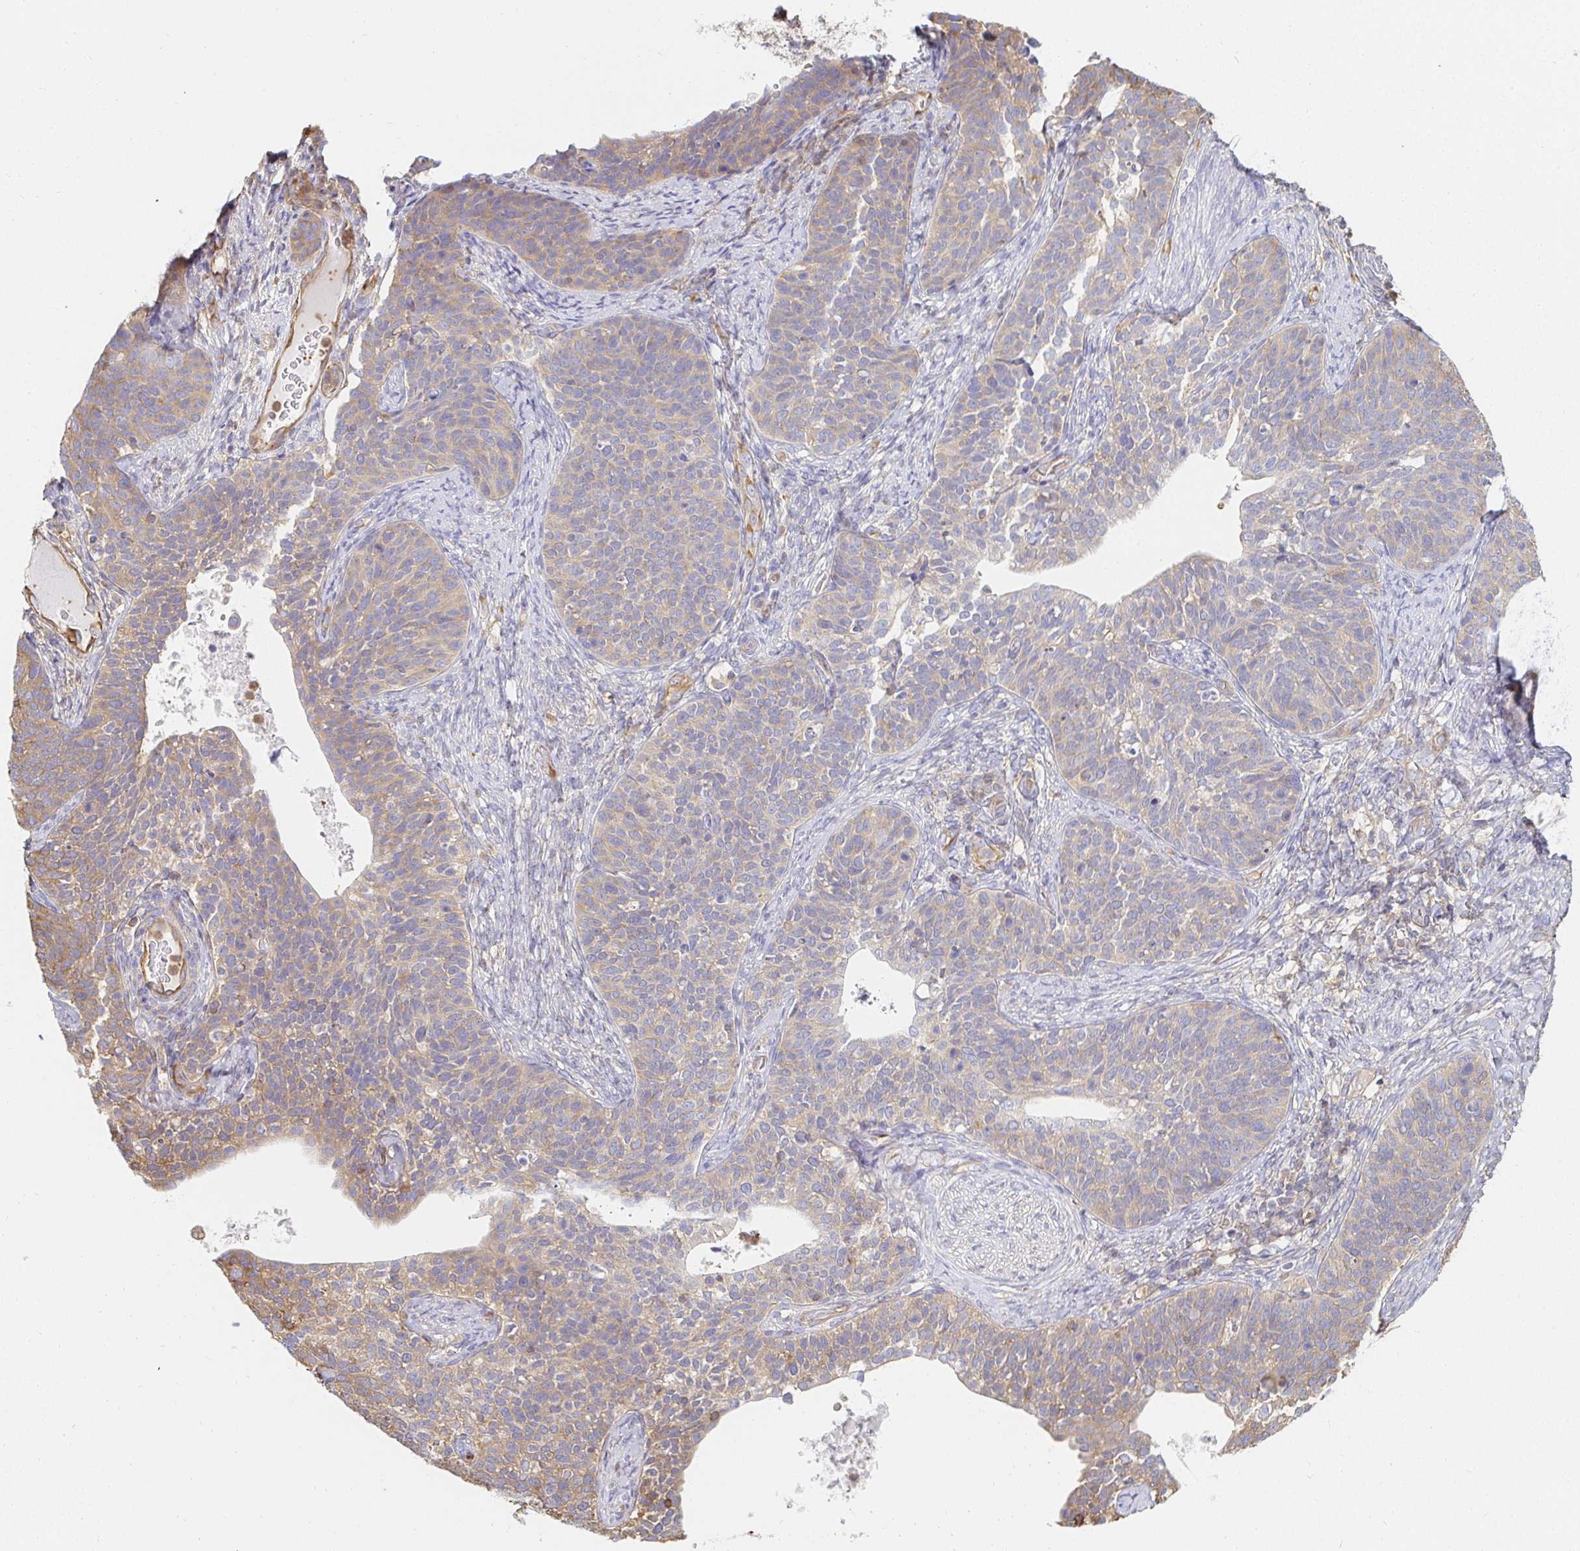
{"staining": {"intensity": "moderate", "quantity": "25%-75%", "location": "cytoplasmic/membranous"}, "tissue": "cervical cancer", "cell_type": "Tumor cells", "image_type": "cancer", "snomed": [{"axis": "morphology", "description": "Squamous cell carcinoma, NOS"}, {"axis": "topography", "description": "Cervix"}], "caption": "Tumor cells demonstrate medium levels of moderate cytoplasmic/membranous expression in about 25%-75% of cells in cervical squamous cell carcinoma.", "gene": "TSPAN19", "patient": {"sex": "female", "age": 69}}